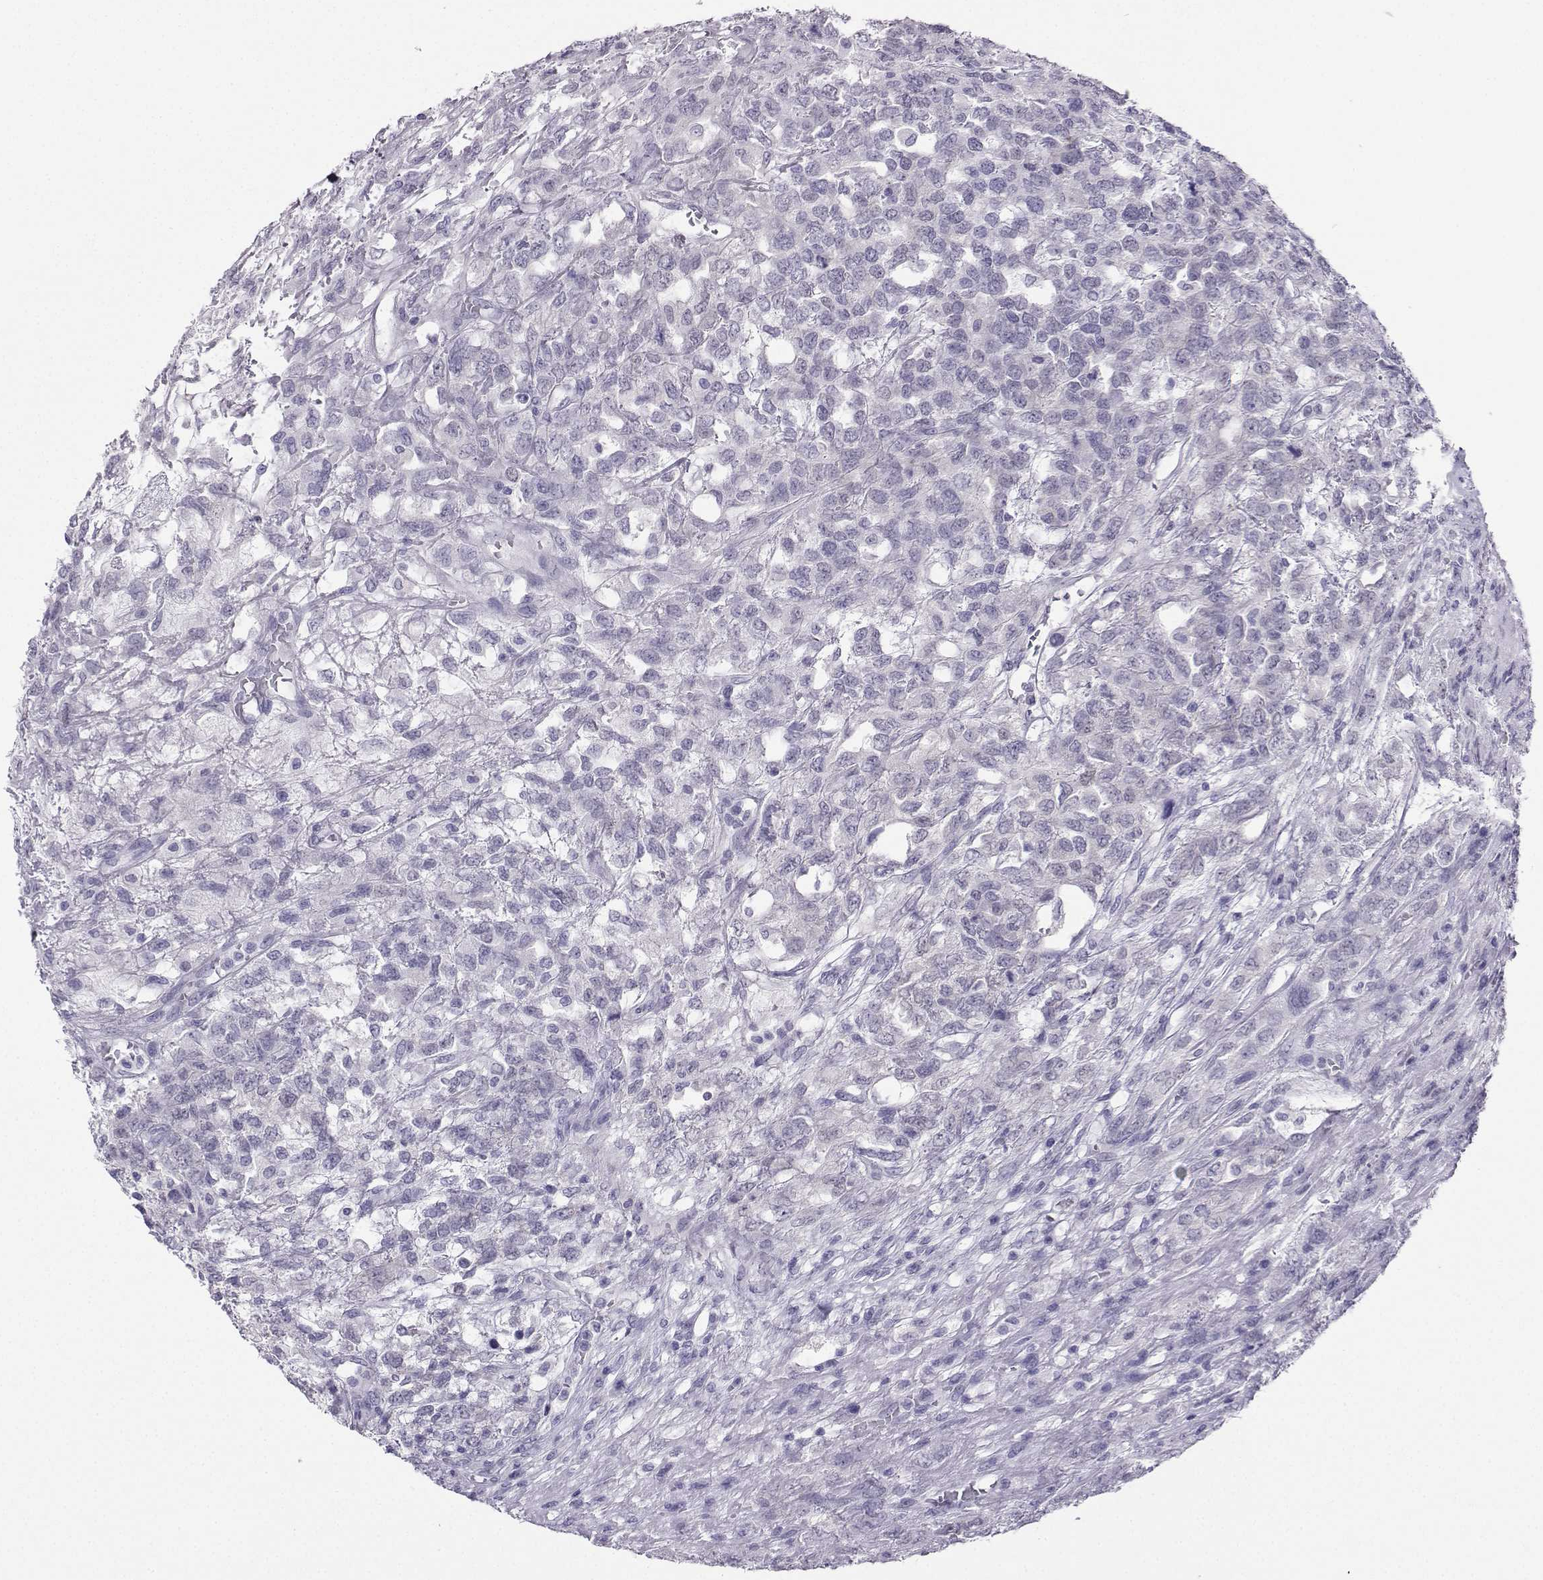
{"staining": {"intensity": "negative", "quantity": "none", "location": "none"}, "tissue": "testis cancer", "cell_type": "Tumor cells", "image_type": "cancer", "snomed": [{"axis": "morphology", "description": "Seminoma, NOS"}, {"axis": "topography", "description": "Testis"}], "caption": "This is an immunohistochemistry photomicrograph of testis seminoma. There is no expression in tumor cells.", "gene": "KIF17", "patient": {"sex": "male", "age": 52}}